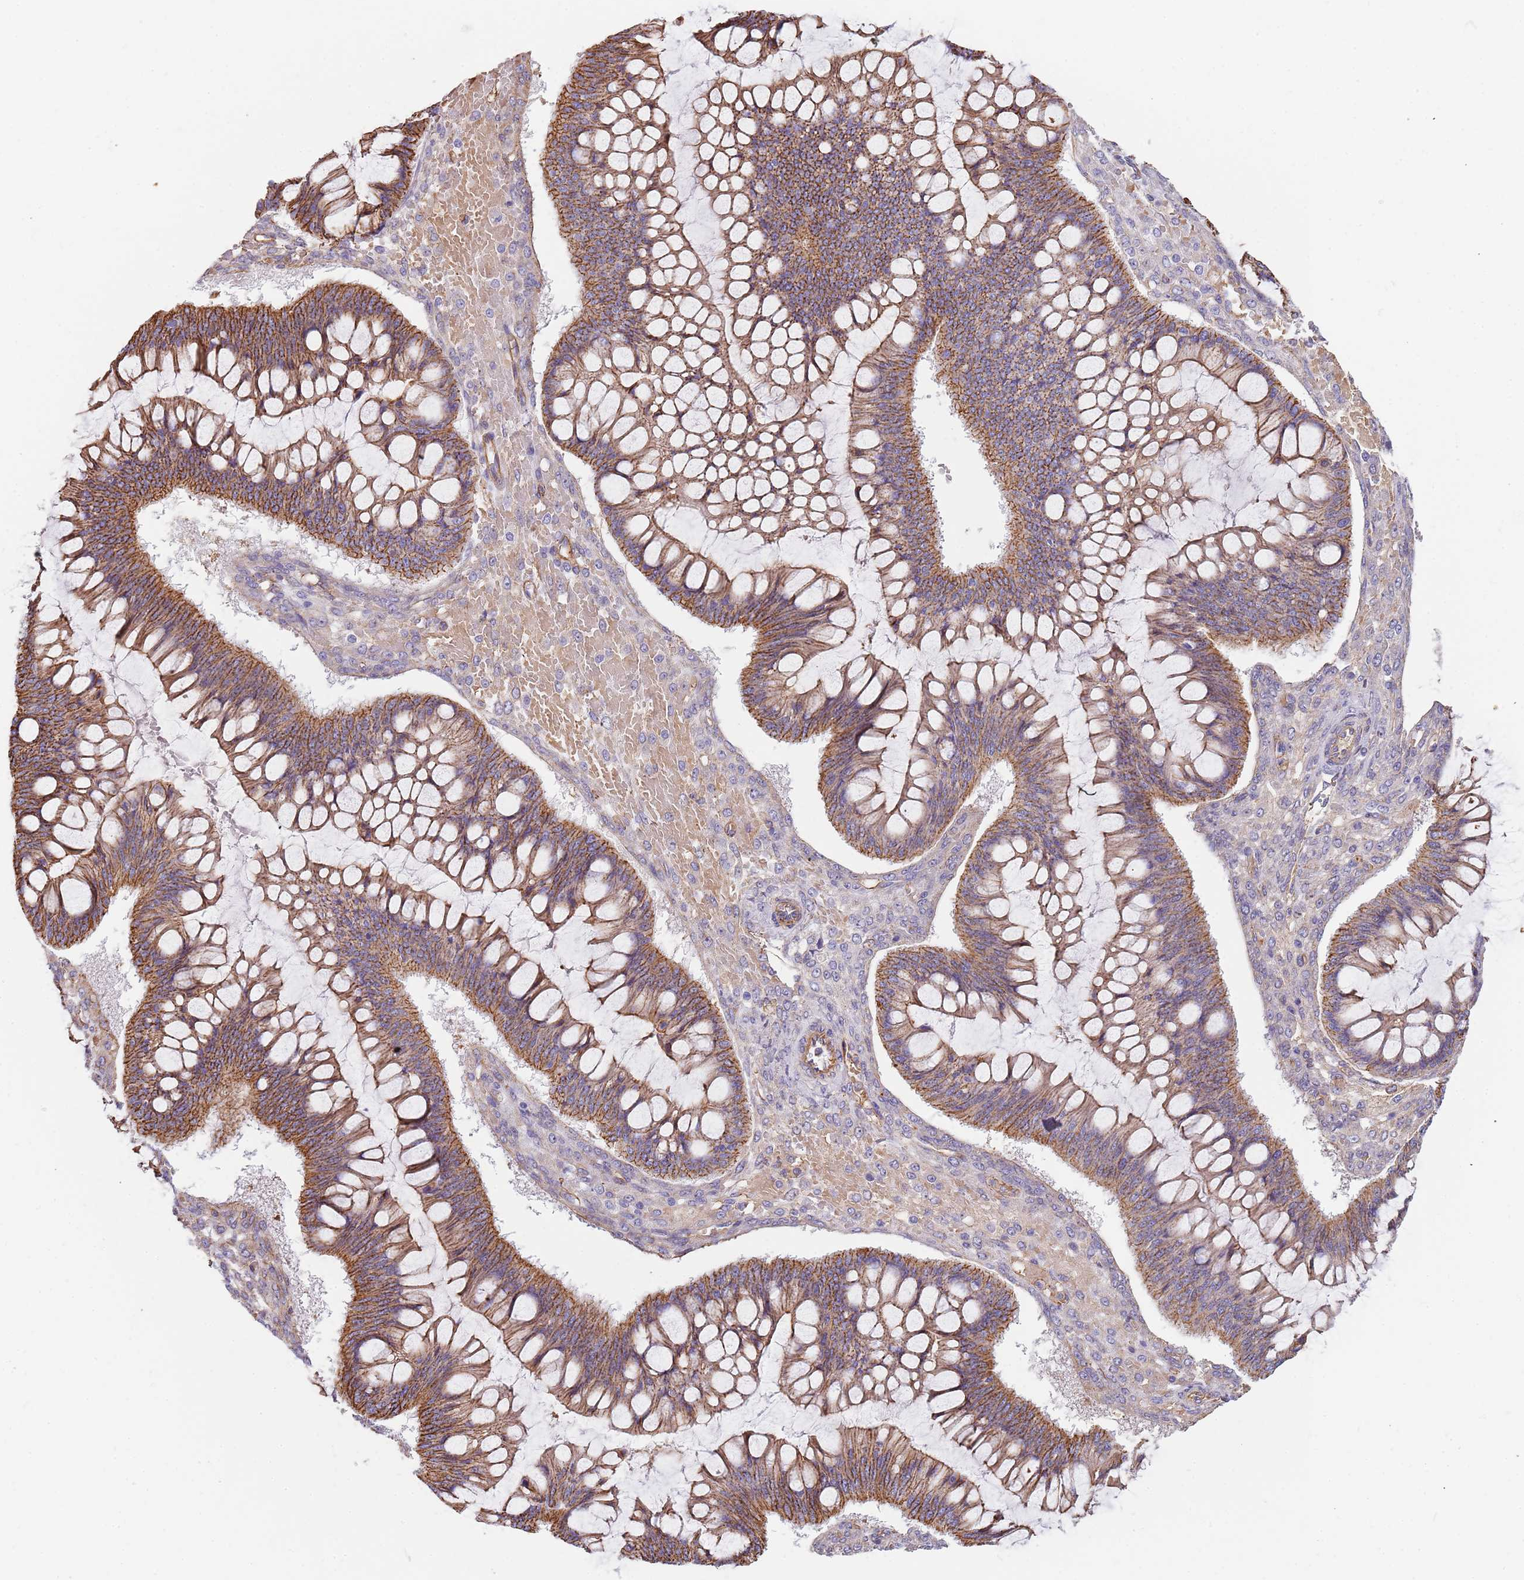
{"staining": {"intensity": "moderate", "quantity": ">75%", "location": "cytoplasmic/membranous"}, "tissue": "ovarian cancer", "cell_type": "Tumor cells", "image_type": "cancer", "snomed": [{"axis": "morphology", "description": "Cystadenocarcinoma, mucinous, NOS"}, {"axis": "topography", "description": "Ovary"}], "caption": "This photomicrograph reveals mucinous cystadenocarcinoma (ovarian) stained with immunohistochemistry (IHC) to label a protein in brown. The cytoplasmic/membranous of tumor cells show moderate positivity for the protein. Nuclei are counter-stained blue.", "gene": "GFRAL", "patient": {"sex": "female", "age": 73}}